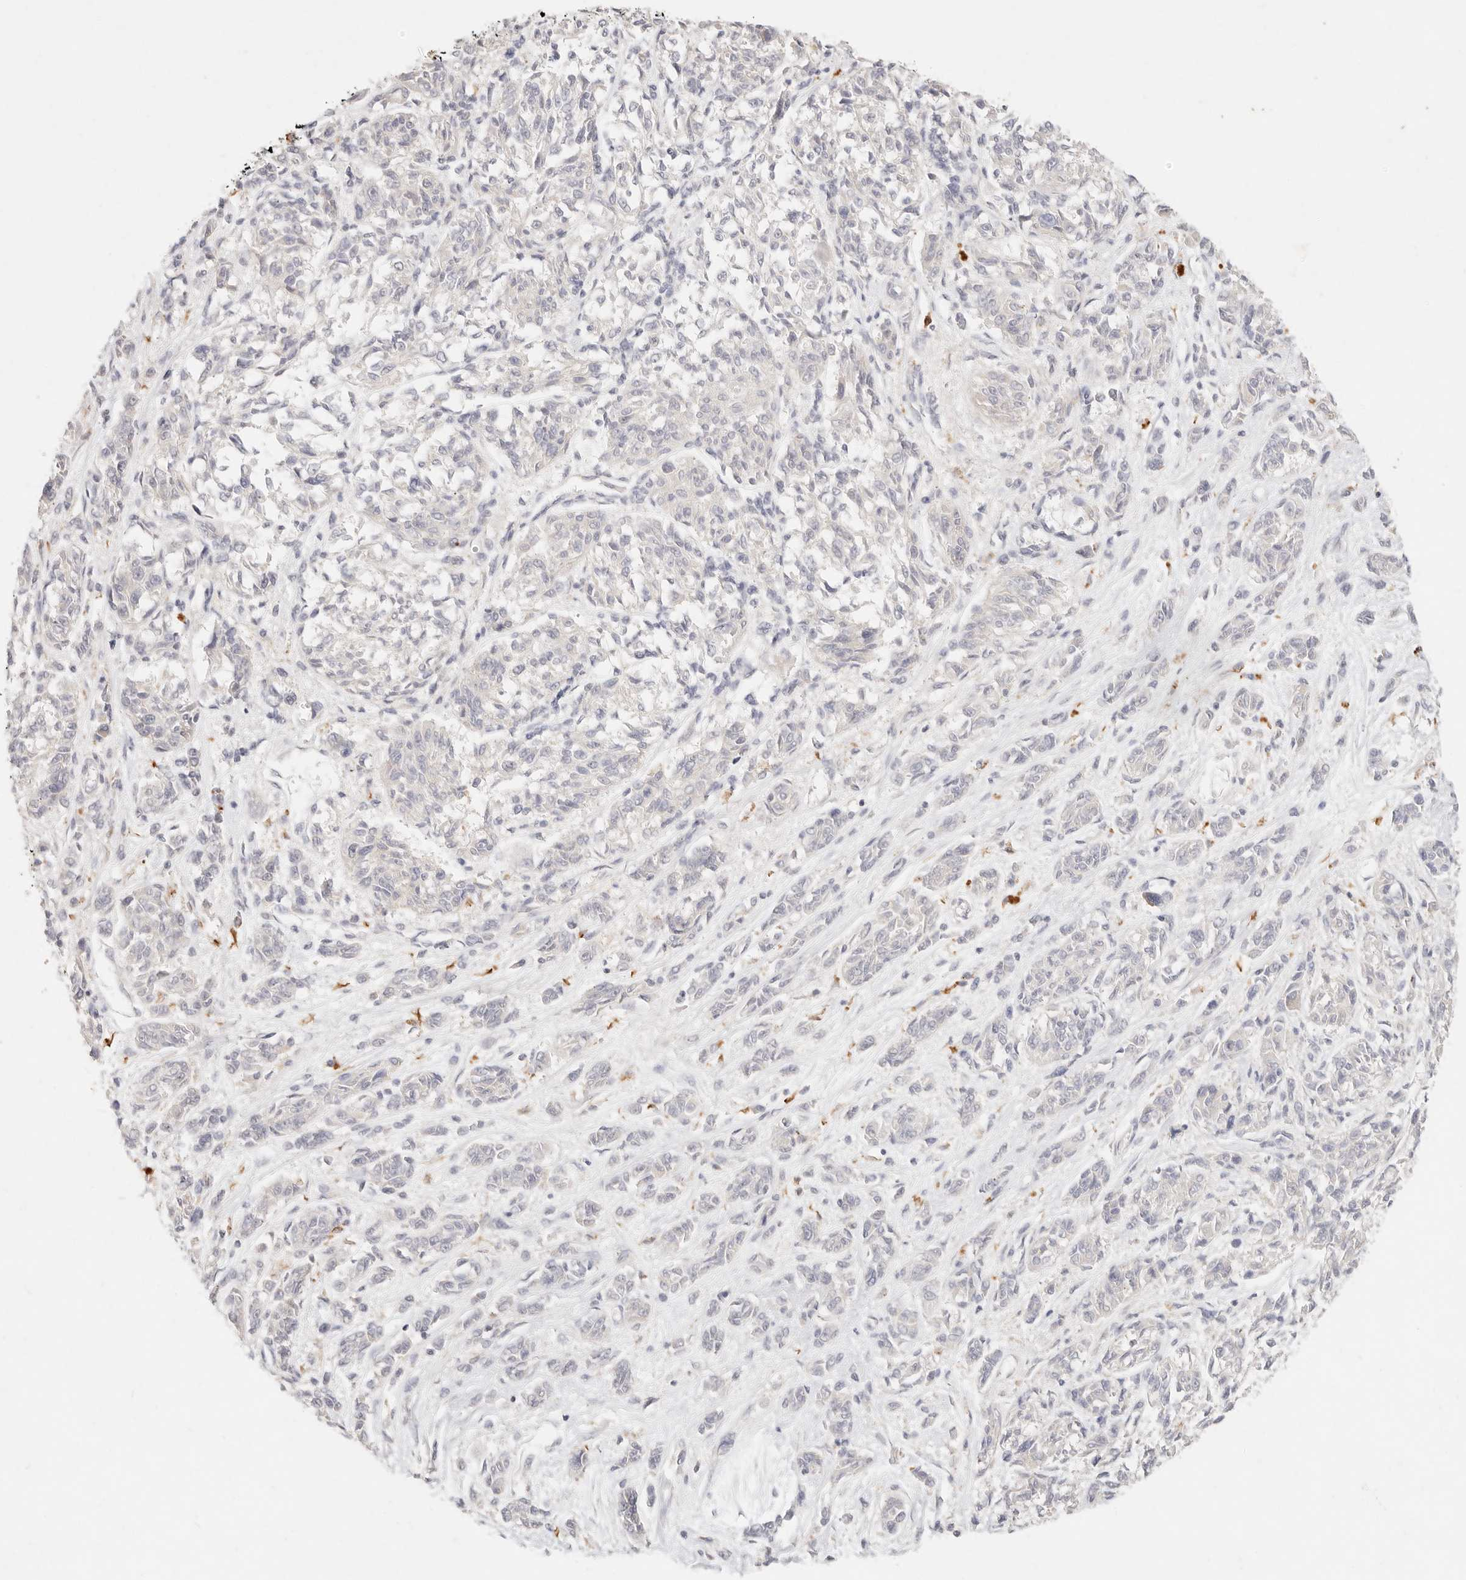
{"staining": {"intensity": "negative", "quantity": "none", "location": "none"}, "tissue": "melanoma", "cell_type": "Tumor cells", "image_type": "cancer", "snomed": [{"axis": "morphology", "description": "Malignant melanoma, NOS"}, {"axis": "topography", "description": "Skin"}], "caption": "High power microscopy photomicrograph of an immunohistochemistry (IHC) micrograph of melanoma, revealing no significant positivity in tumor cells. Nuclei are stained in blue.", "gene": "GPR84", "patient": {"sex": "male", "age": 53}}